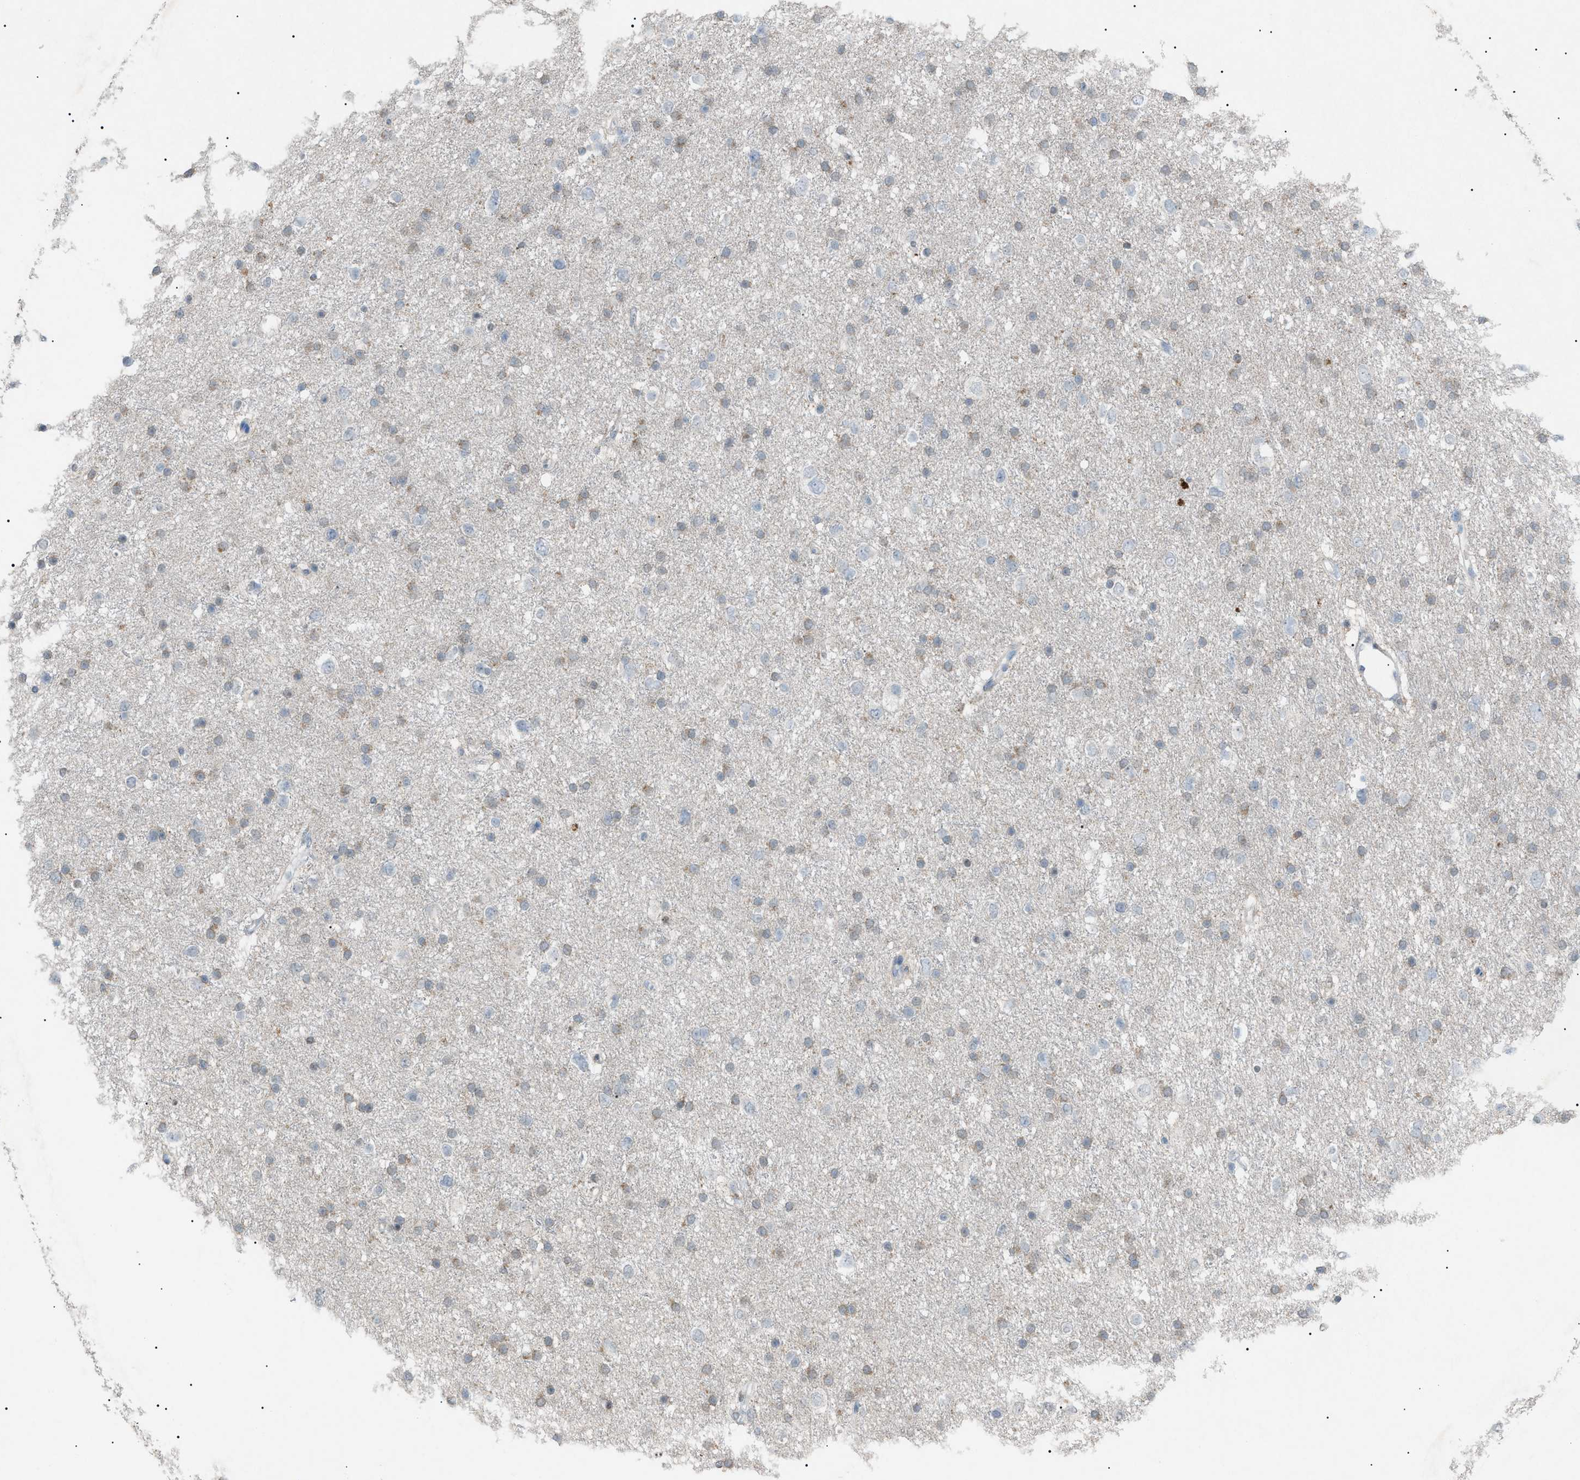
{"staining": {"intensity": "weak", "quantity": "25%-75%", "location": "cytoplasmic/membranous"}, "tissue": "glioma", "cell_type": "Tumor cells", "image_type": "cancer", "snomed": [{"axis": "morphology", "description": "Glioma, malignant, Low grade"}, {"axis": "topography", "description": "Brain"}], "caption": "Malignant glioma (low-grade) was stained to show a protein in brown. There is low levels of weak cytoplasmic/membranous staining in about 25%-75% of tumor cells.", "gene": "BTK", "patient": {"sex": "female", "age": 37}}